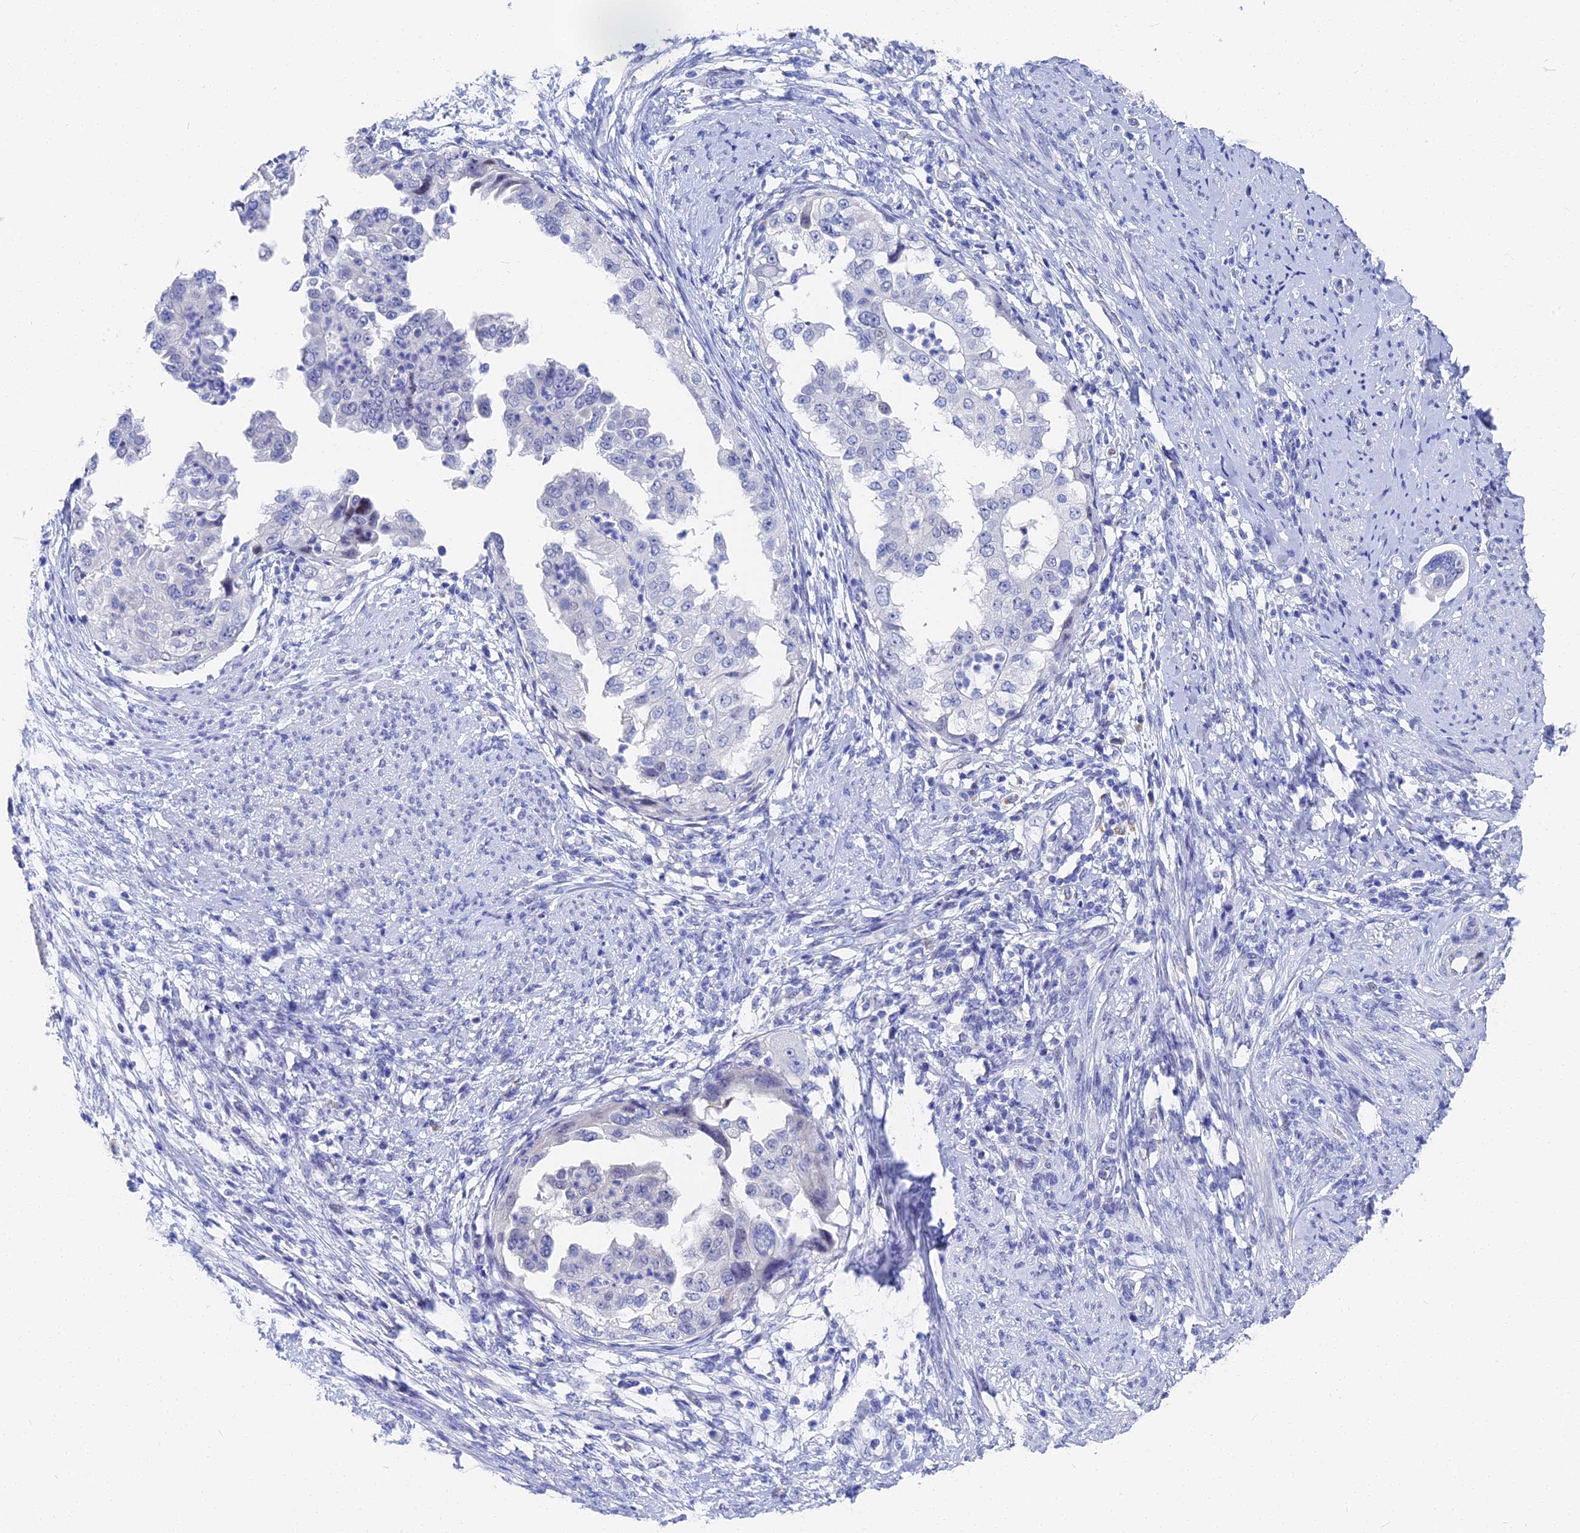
{"staining": {"intensity": "negative", "quantity": "none", "location": "none"}, "tissue": "endometrial cancer", "cell_type": "Tumor cells", "image_type": "cancer", "snomed": [{"axis": "morphology", "description": "Adenocarcinoma, NOS"}, {"axis": "topography", "description": "Endometrium"}], "caption": "This is a image of IHC staining of endometrial cancer, which shows no staining in tumor cells. (DAB IHC, high magnification).", "gene": "VPS33B", "patient": {"sex": "female", "age": 85}}